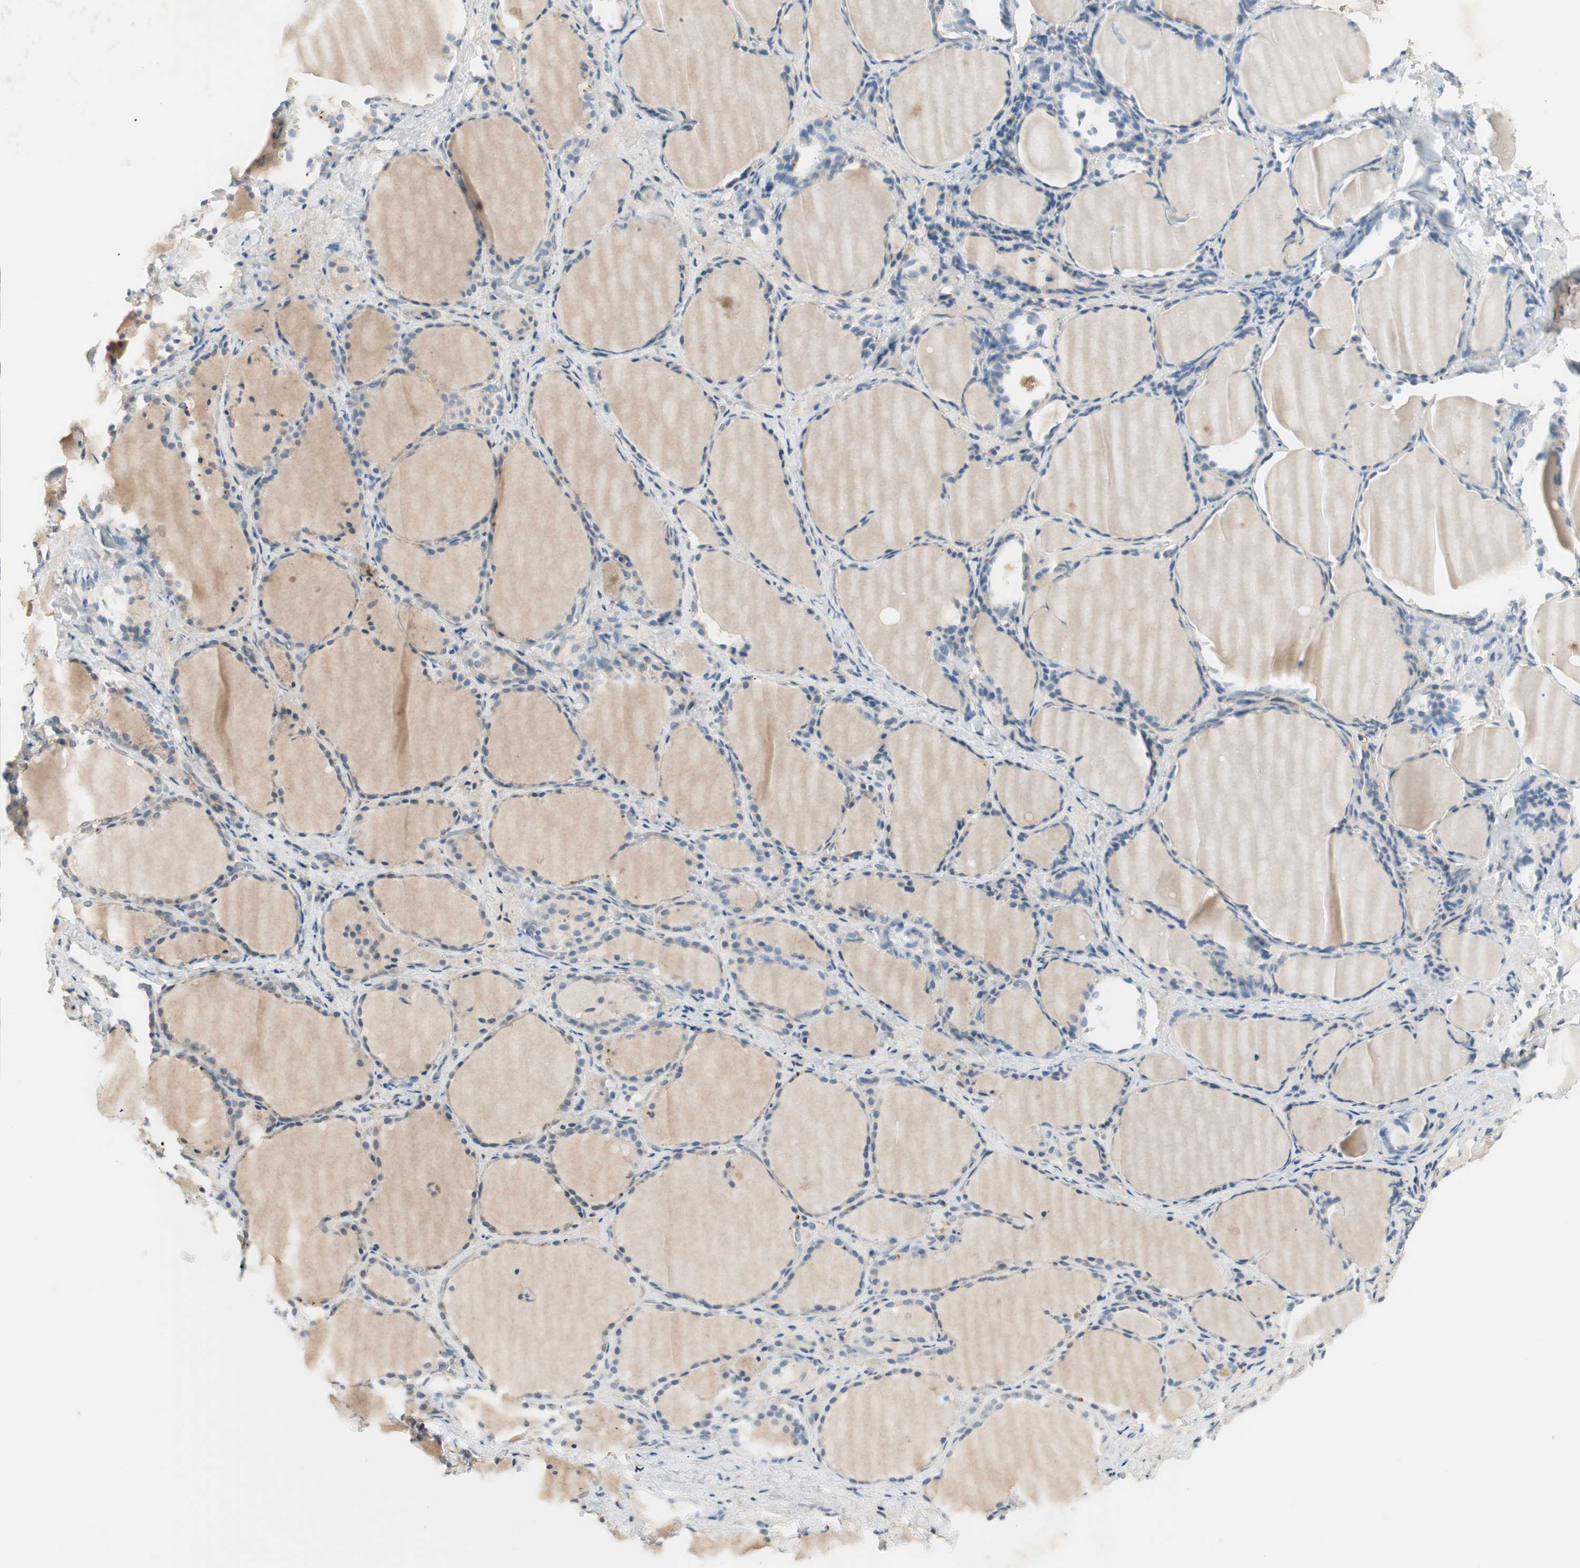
{"staining": {"intensity": "moderate", "quantity": "25%-75%", "location": "cytoplasmic/membranous"}, "tissue": "thyroid gland", "cell_type": "Glandular cells", "image_type": "normal", "snomed": [{"axis": "morphology", "description": "Normal tissue, NOS"}, {"axis": "morphology", "description": "Papillary adenocarcinoma, NOS"}, {"axis": "topography", "description": "Thyroid gland"}], "caption": "DAB immunohistochemical staining of normal human thyroid gland shows moderate cytoplasmic/membranous protein expression in about 25%-75% of glandular cells.", "gene": "RNGTT", "patient": {"sex": "female", "age": 30}}